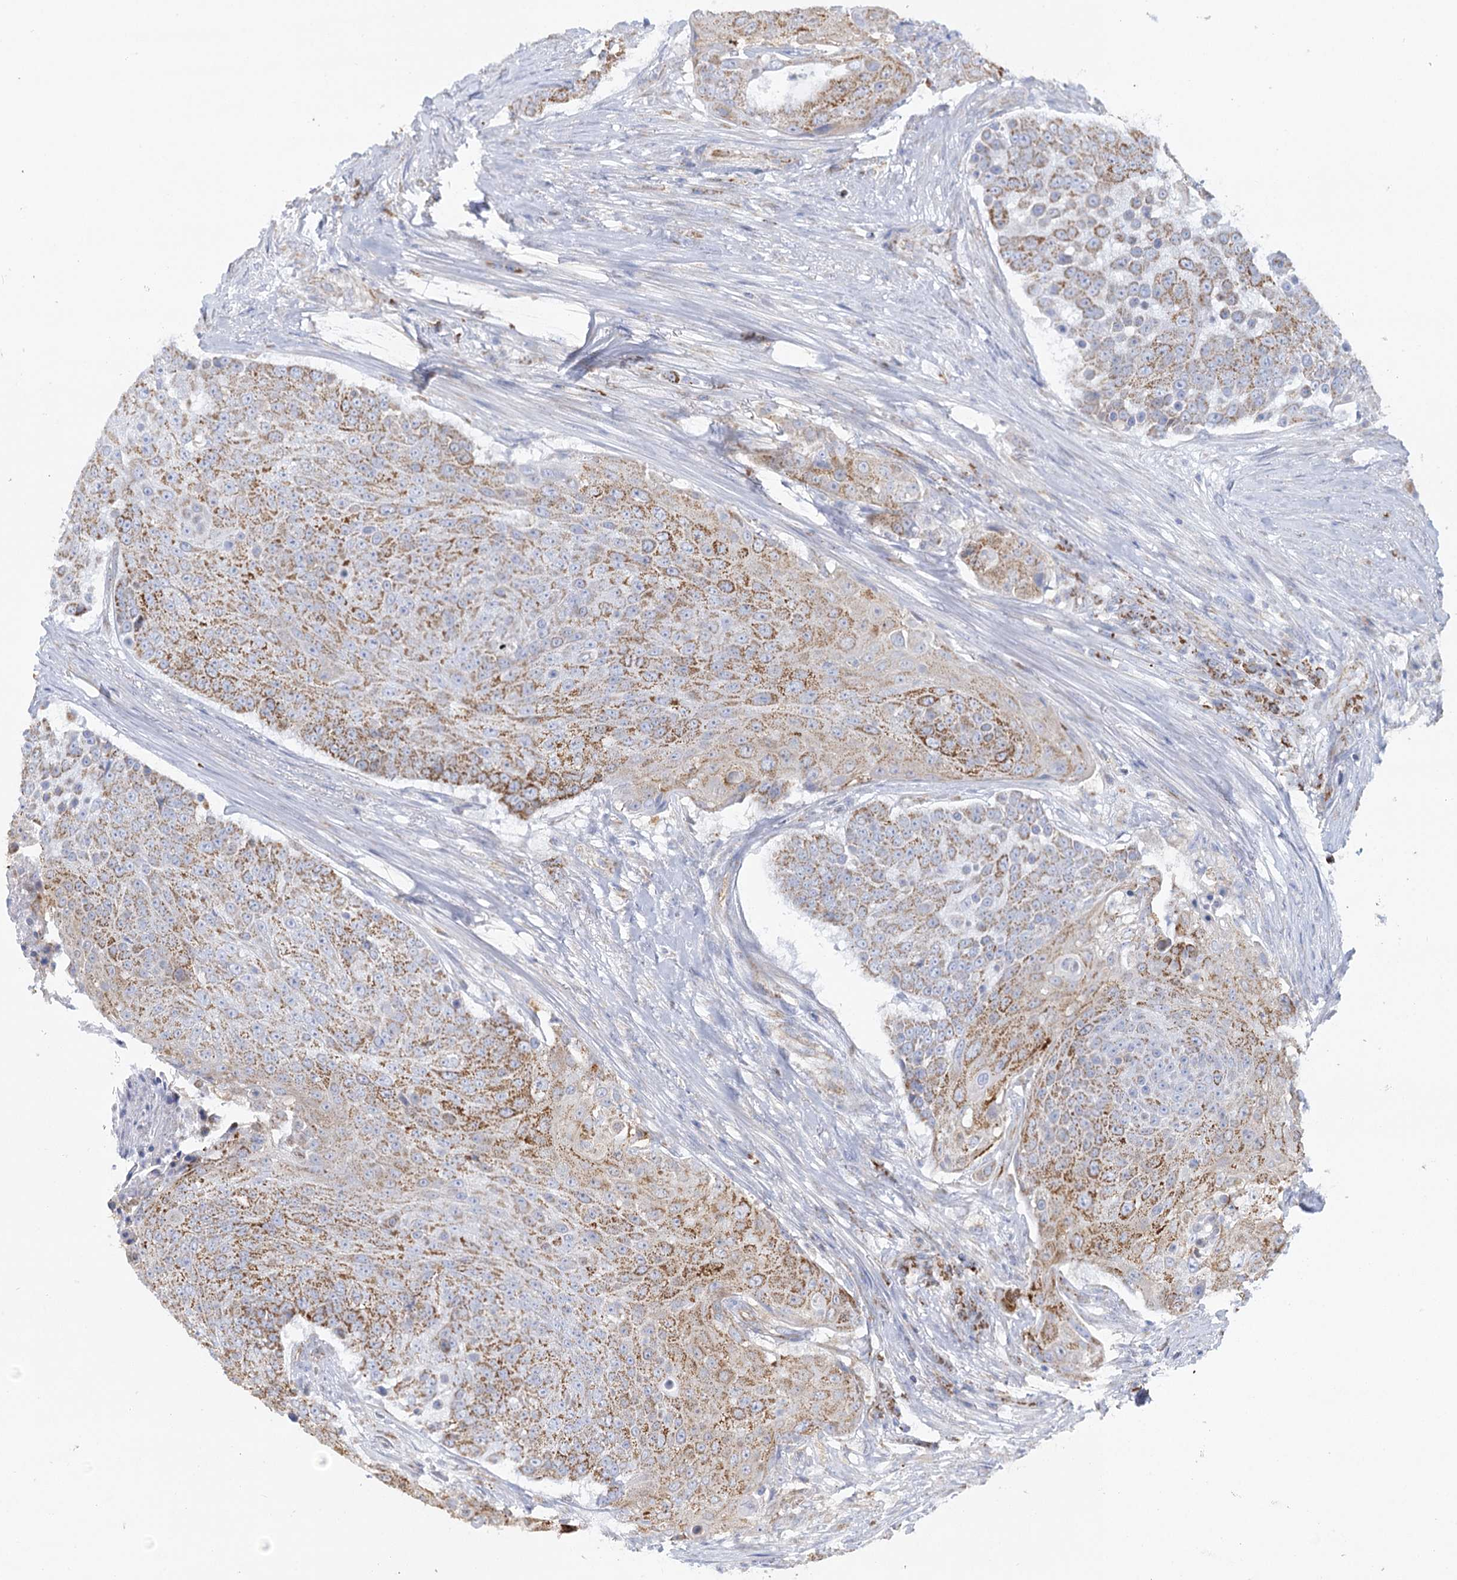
{"staining": {"intensity": "strong", "quantity": "25%-75%", "location": "cytoplasmic/membranous"}, "tissue": "urothelial cancer", "cell_type": "Tumor cells", "image_type": "cancer", "snomed": [{"axis": "morphology", "description": "Urothelial carcinoma, High grade"}, {"axis": "topography", "description": "Urinary bladder"}], "caption": "The photomicrograph reveals immunohistochemical staining of urothelial carcinoma (high-grade). There is strong cytoplasmic/membranous staining is present in approximately 25%-75% of tumor cells. Immunohistochemistry (ihc) stains the protein of interest in brown and the nuclei are stained blue.", "gene": "DHTKD1", "patient": {"sex": "female", "age": 63}}